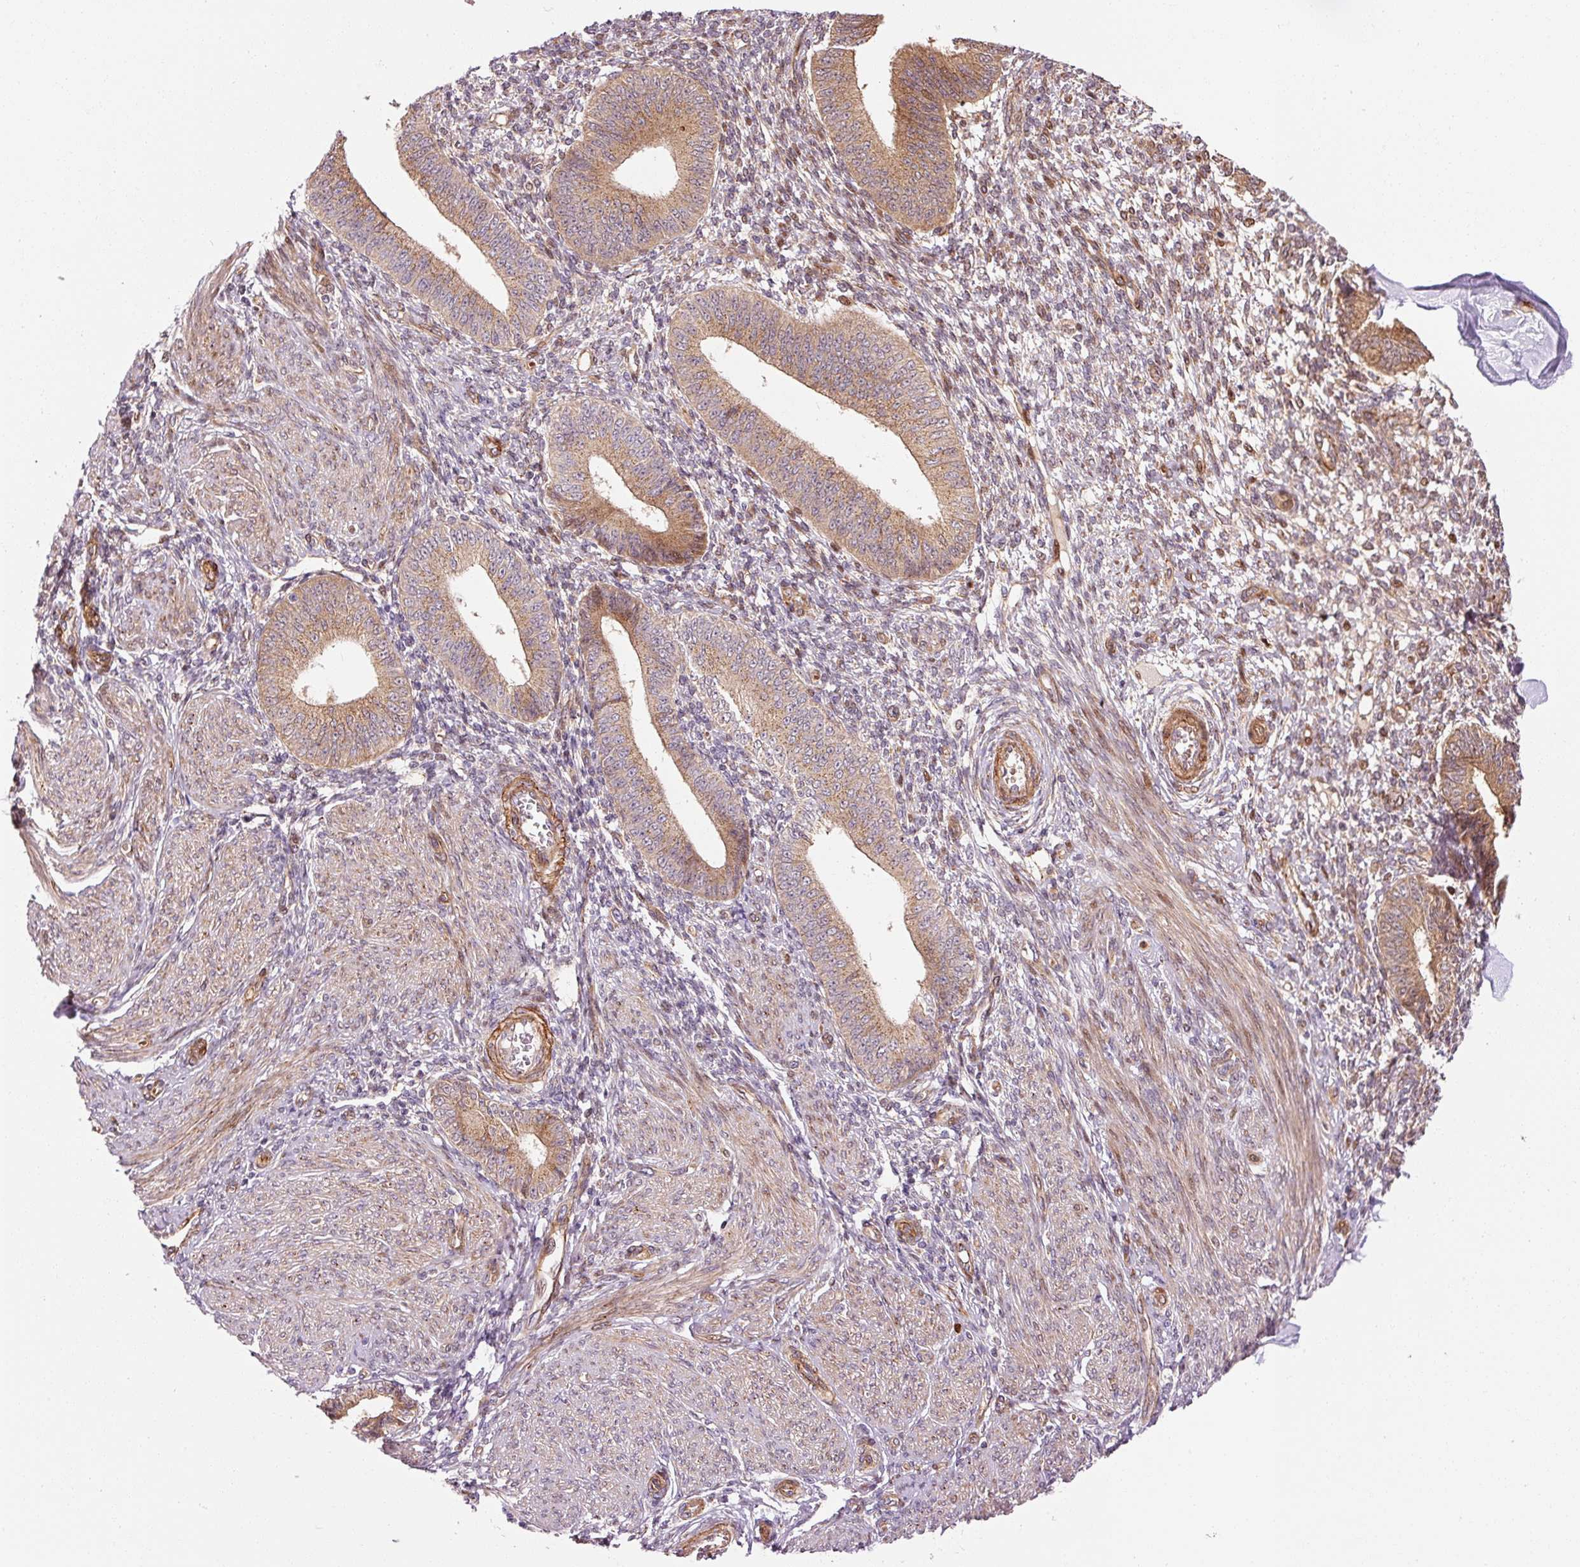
{"staining": {"intensity": "negative", "quantity": "none", "location": "none"}, "tissue": "endometrium", "cell_type": "Cells in endometrial stroma", "image_type": "normal", "snomed": [{"axis": "morphology", "description": "Normal tissue, NOS"}, {"axis": "topography", "description": "Endometrium"}], "caption": "This is an immunohistochemistry histopathology image of unremarkable human endometrium. There is no staining in cells in endometrial stroma.", "gene": "LIMK2", "patient": {"sex": "female", "age": 49}}